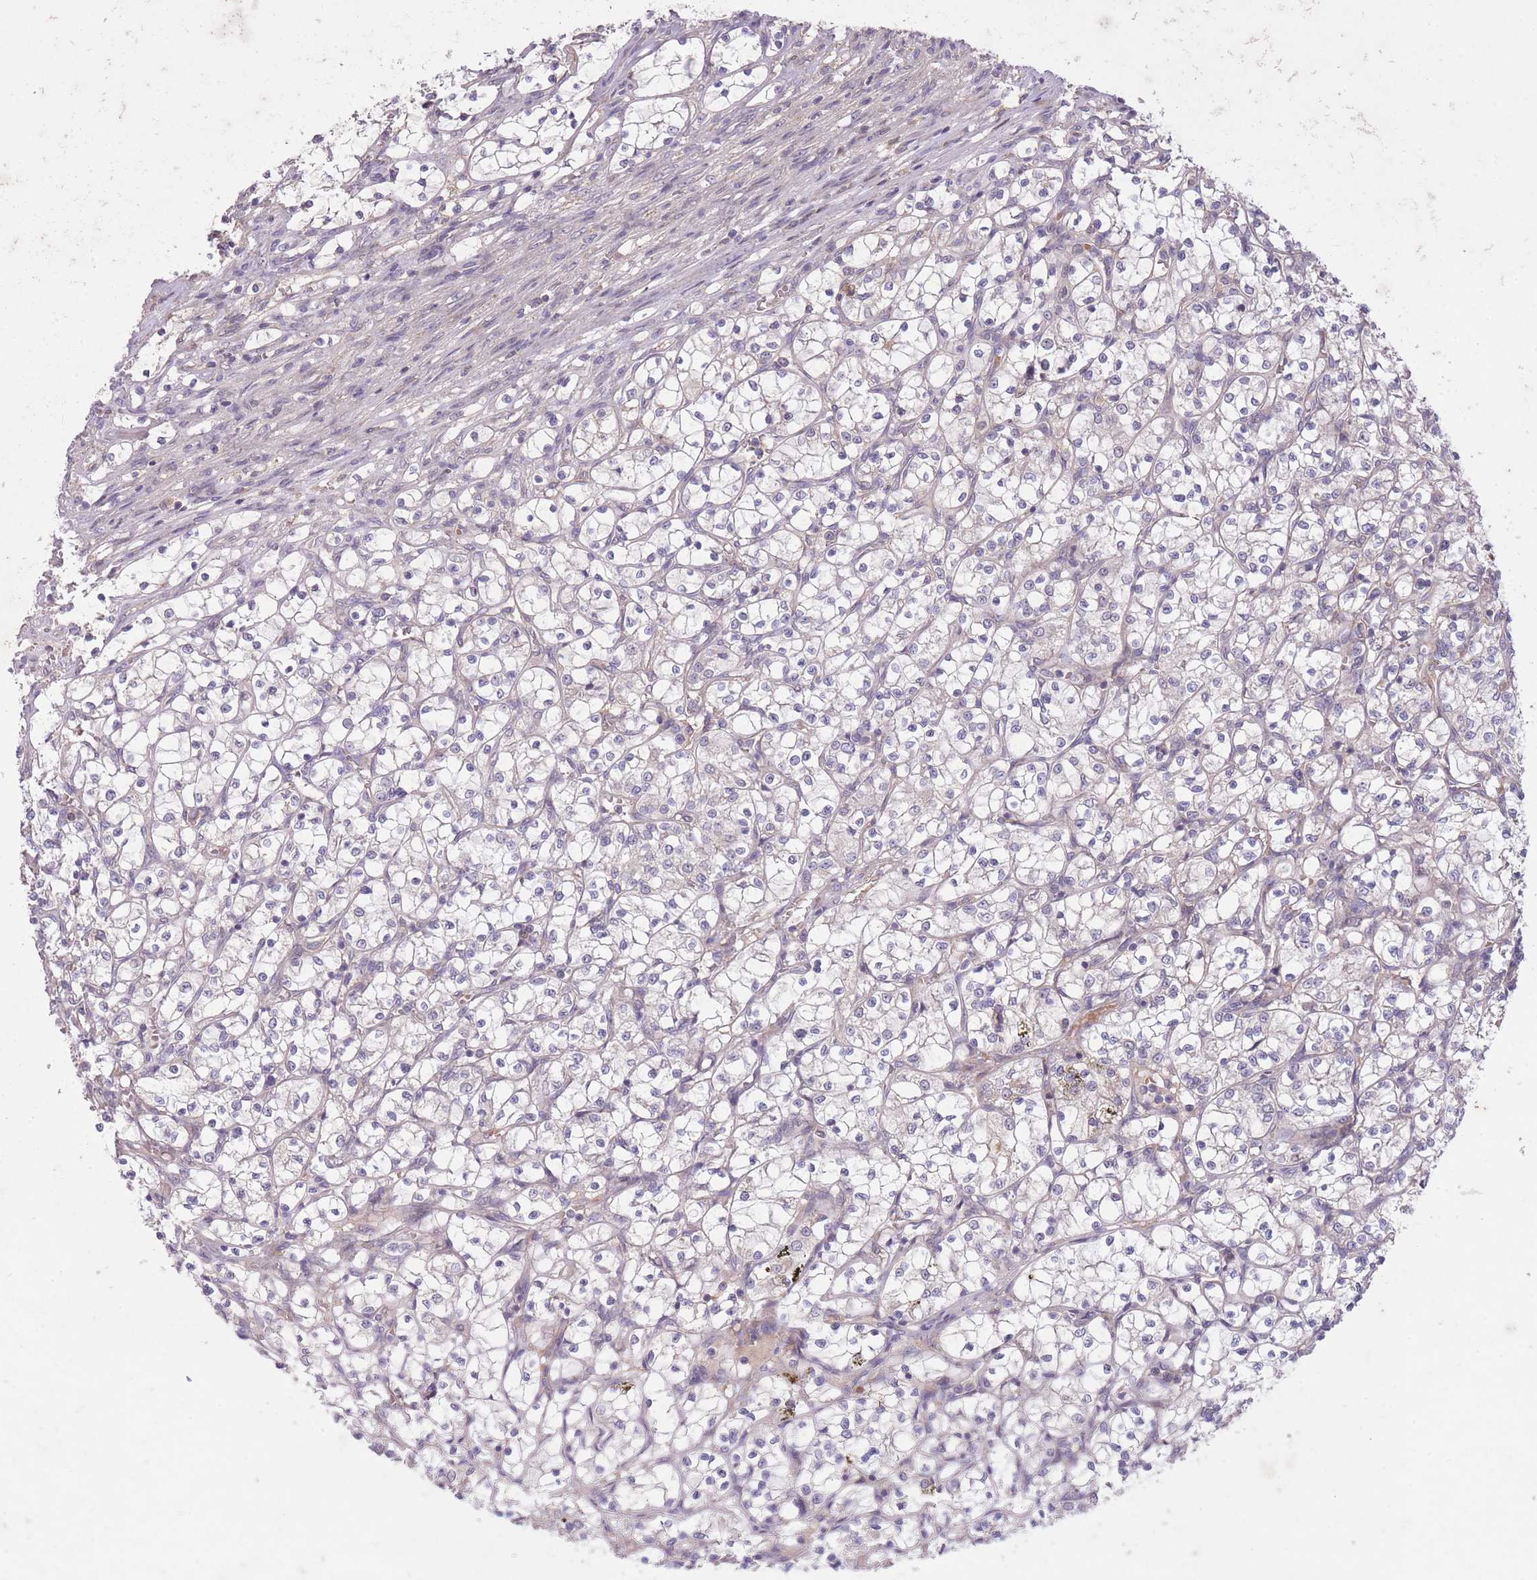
{"staining": {"intensity": "negative", "quantity": "none", "location": "none"}, "tissue": "renal cancer", "cell_type": "Tumor cells", "image_type": "cancer", "snomed": [{"axis": "morphology", "description": "Adenocarcinoma, NOS"}, {"axis": "topography", "description": "Kidney"}], "caption": "Renal adenocarcinoma was stained to show a protein in brown. There is no significant expression in tumor cells. The staining was performed using DAB (3,3'-diaminobenzidine) to visualize the protein expression in brown, while the nuclei were stained in blue with hematoxylin (Magnification: 20x).", "gene": "OR2V2", "patient": {"sex": "female", "age": 69}}